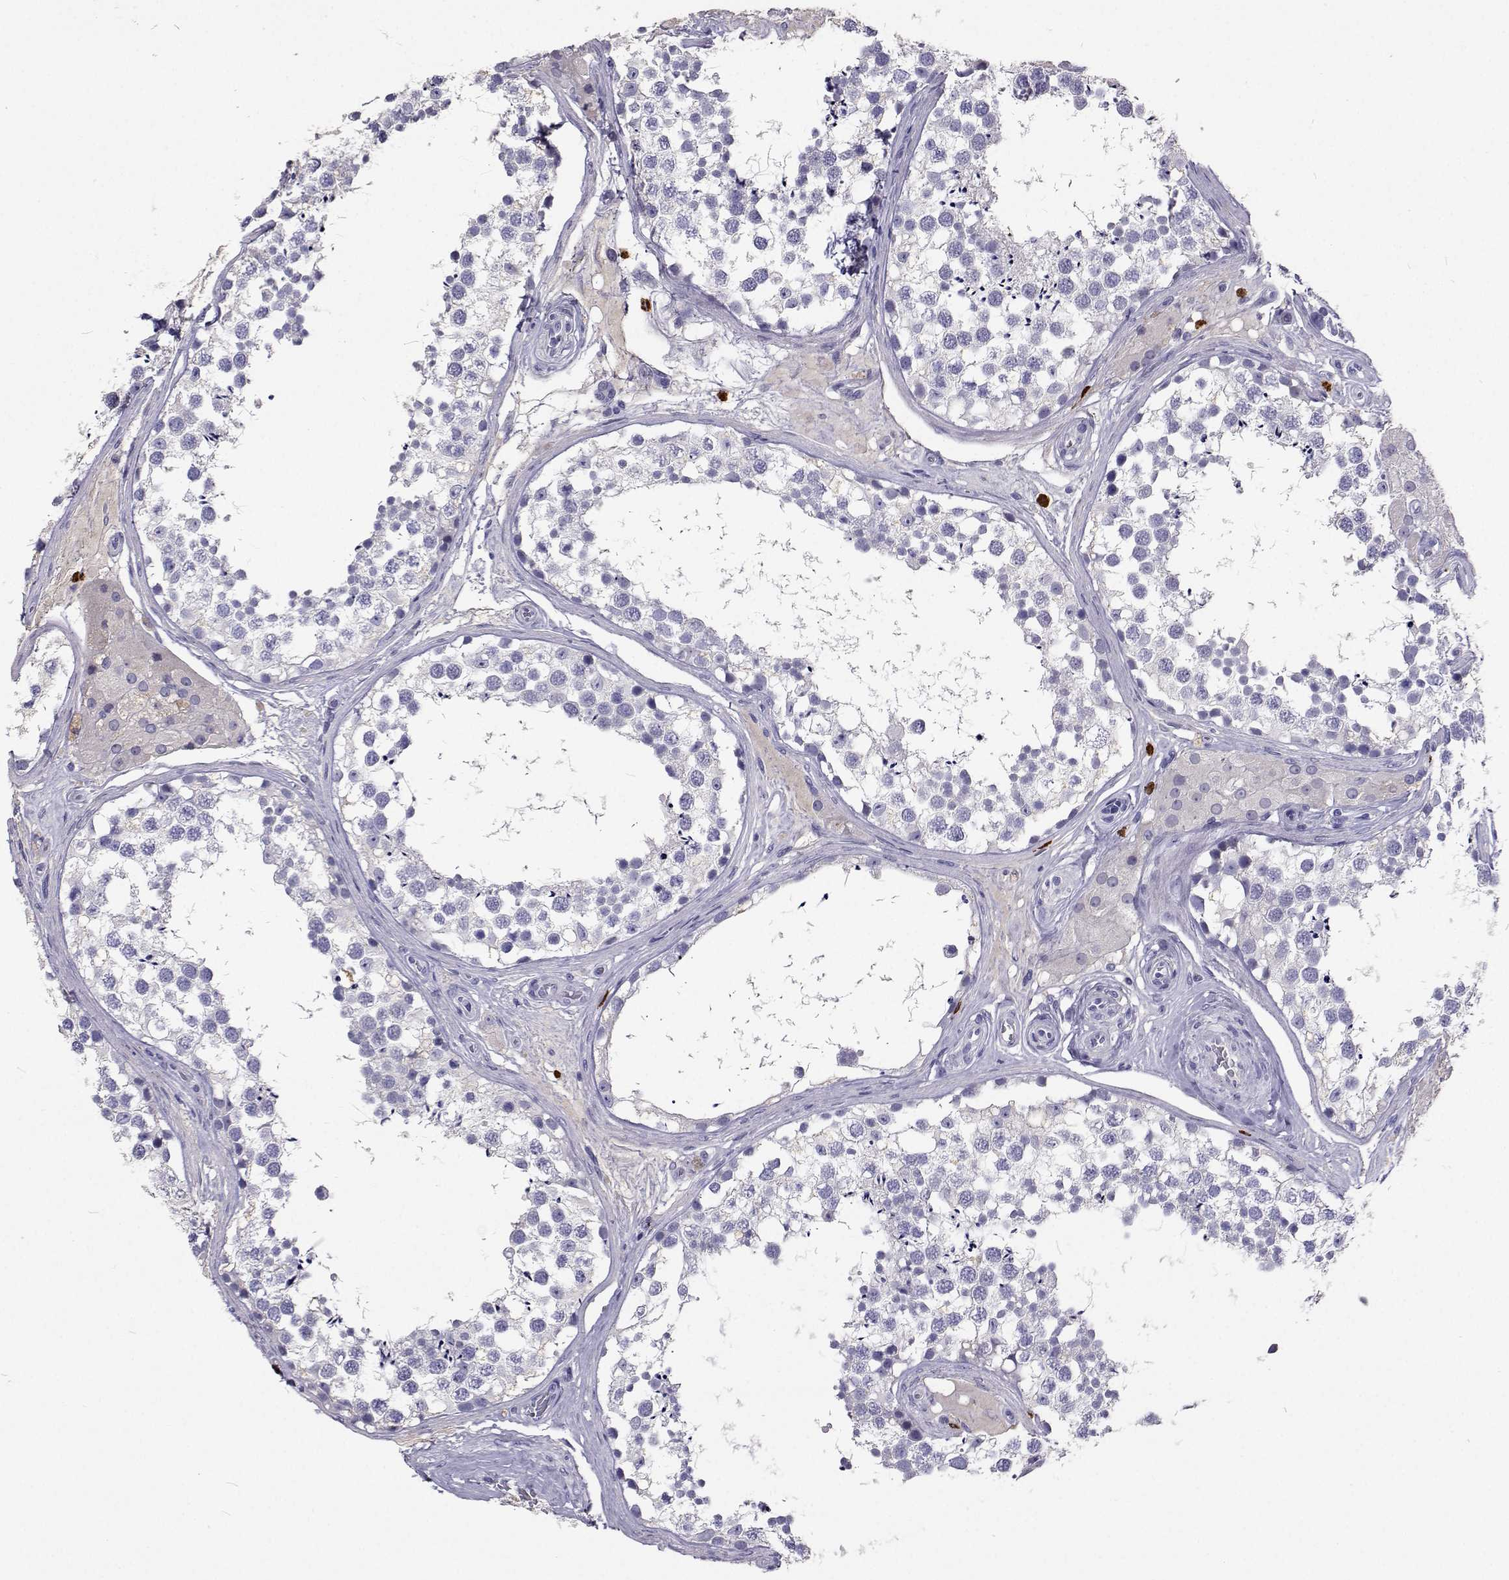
{"staining": {"intensity": "negative", "quantity": "none", "location": "none"}, "tissue": "testis", "cell_type": "Cells in seminiferous ducts", "image_type": "normal", "snomed": [{"axis": "morphology", "description": "Normal tissue, NOS"}, {"axis": "morphology", "description": "Seminoma, NOS"}, {"axis": "topography", "description": "Testis"}], "caption": "Photomicrograph shows no protein positivity in cells in seminiferous ducts of unremarkable testis. Nuclei are stained in blue.", "gene": "CFAP44", "patient": {"sex": "male", "age": 65}}